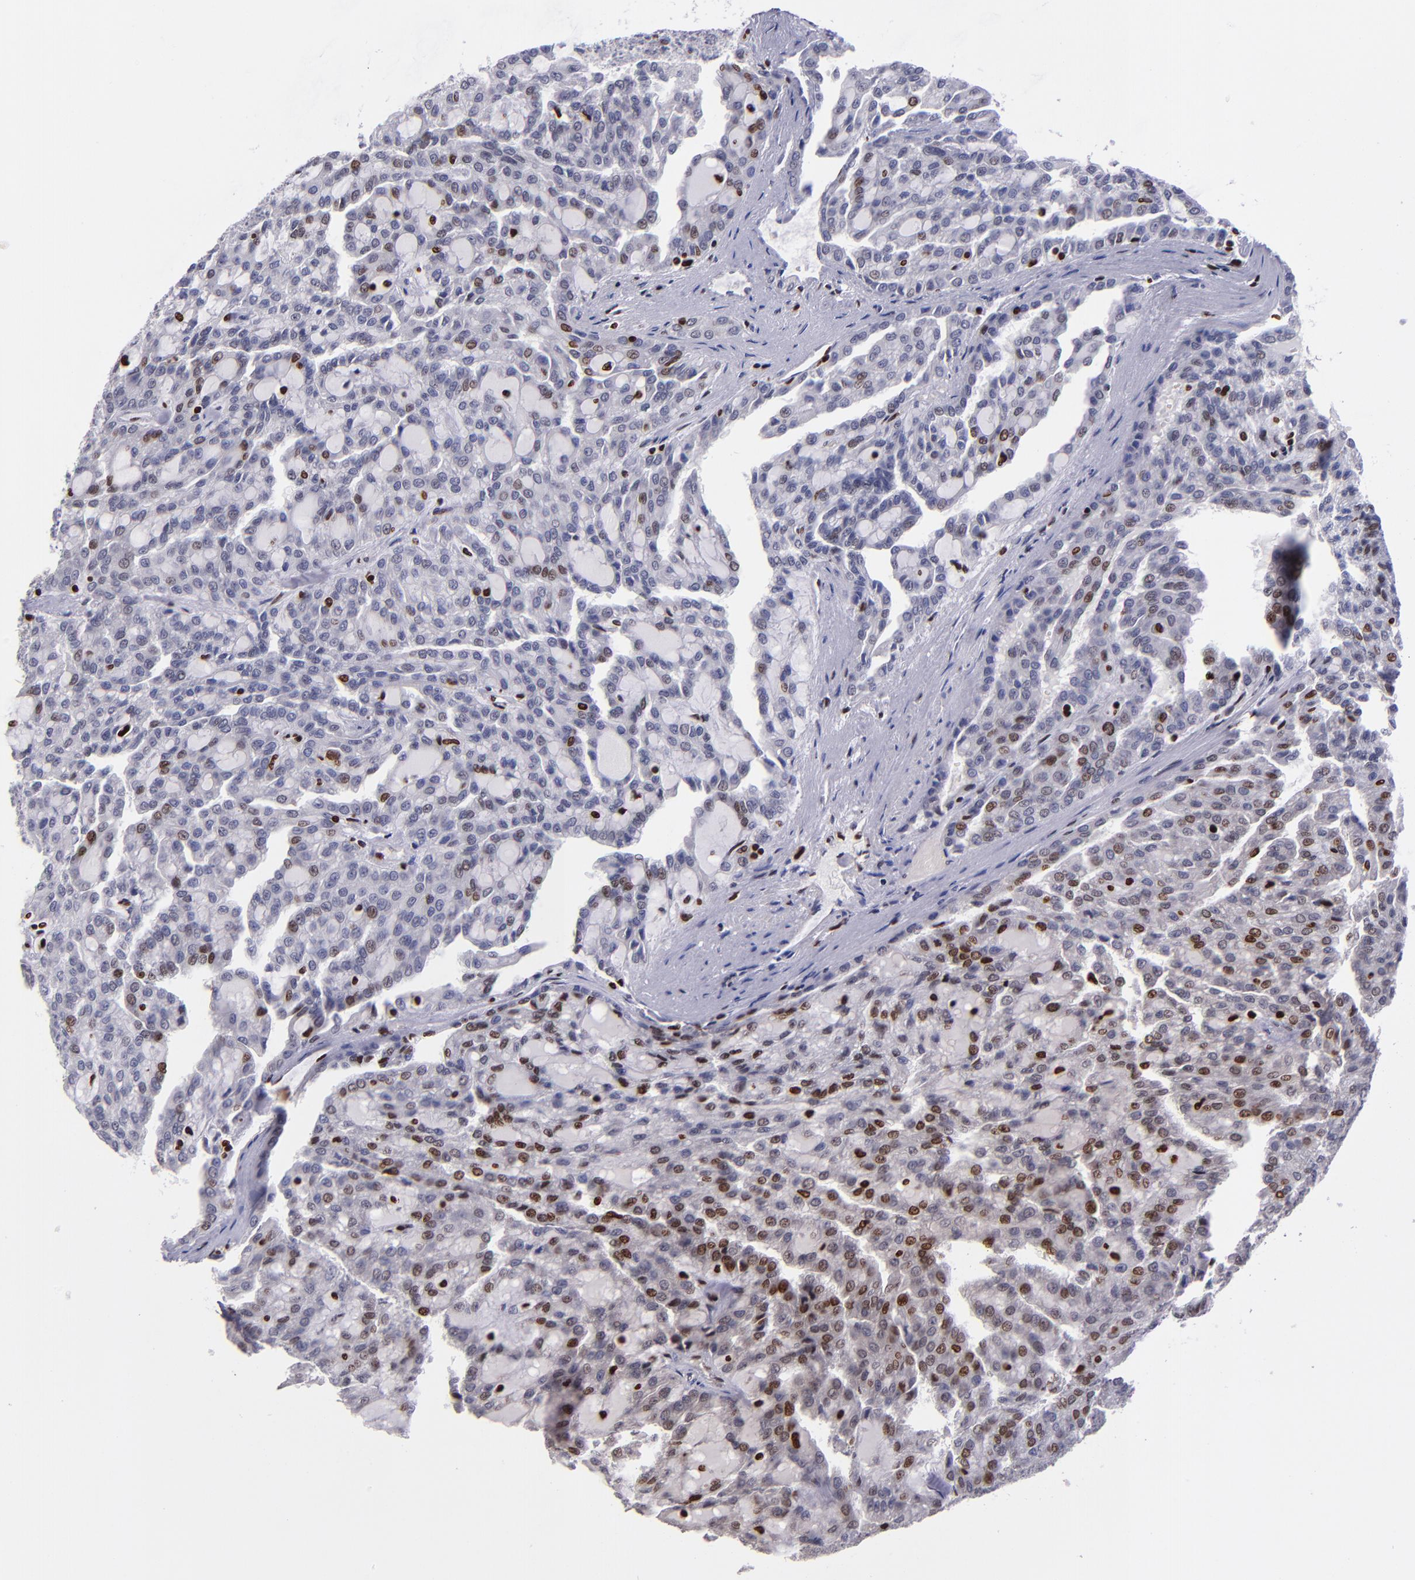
{"staining": {"intensity": "weak", "quantity": "<25%", "location": "nuclear"}, "tissue": "renal cancer", "cell_type": "Tumor cells", "image_type": "cancer", "snomed": [{"axis": "morphology", "description": "Adenocarcinoma, NOS"}, {"axis": "topography", "description": "Kidney"}], "caption": "A micrograph of adenocarcinoma (renal) stained for a protein reveals no brown staining in tumor cells. (Brightfield microscopy of DAB (3,3'-diaminobenzidine) immunohistochemistry at high magnification).", "gene": "CDKL5", "patient": {"sex": "male", "age": 63}}